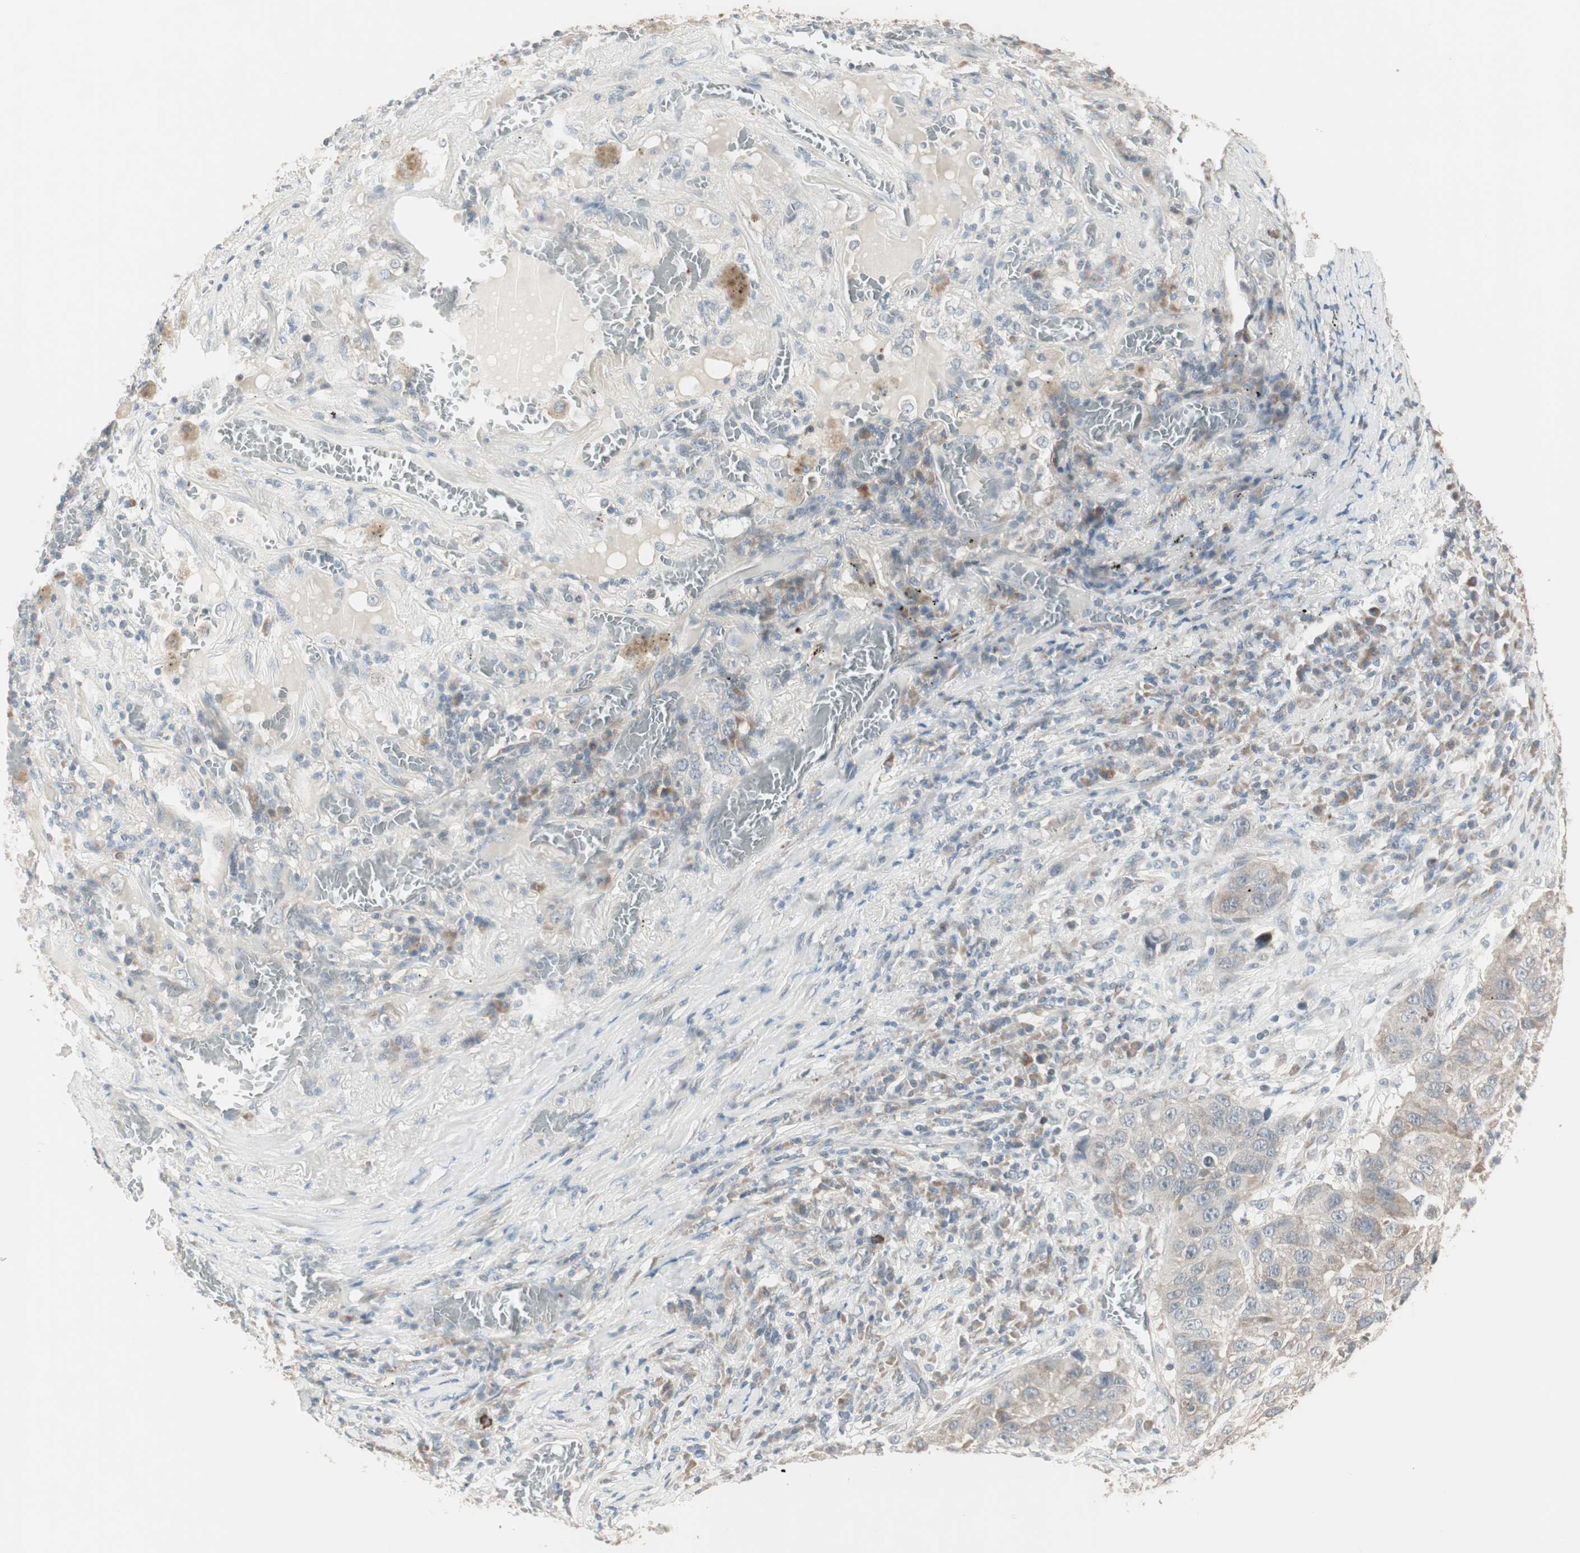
{"staining": {"intensity": "moderate", "quantity": "<25%", "location": "cytoplasmic/membranous"}, "tissue": "lung cancer", "cell_type": "Tumor cells", "image_type": "cancer", "snomed": [{"axis": "morphology", "description": "Squamous cell carcinoma, NOS"}, {"axis": "topography", "description": "Lung"}], "caption": "Immunohistochemical staining of lung cancer (squamous cell carcinoma) reveals low levels of moderate cytoplasmic/membranous protein staining in about <25% of tumor cells.", "gene": "PDZK1", "patient": {"sex": "male", "age": 57}}